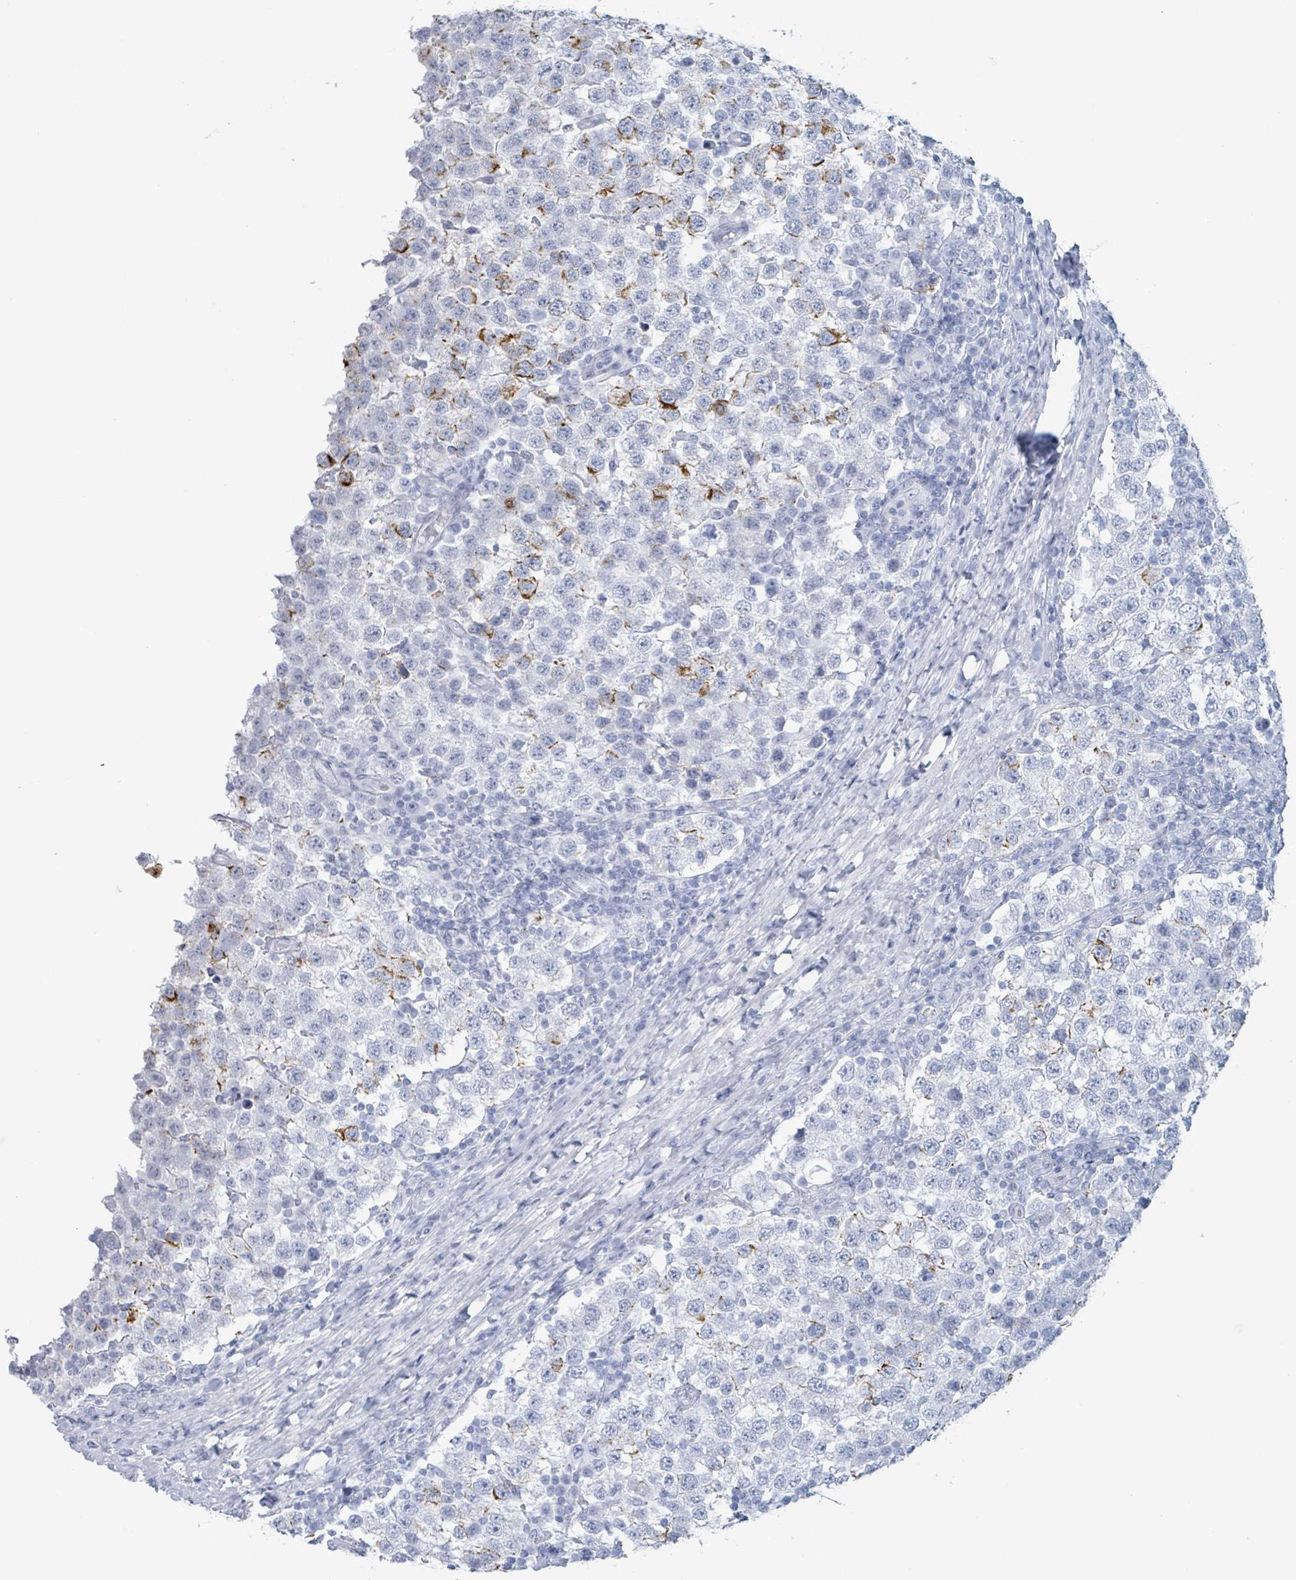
{"staining": {"intensity": "moderate", "quantity": "<25%", "location": "cytoplasmic/membranous"}, "tissue": "testis cancer", "cell_type": "Tumor cells", "image_type": "cancer", "snomed": [{"axis": "morphology", "description": "Seminoma, NOS"}, {"axis": "topography", "description": "Testis"}], "caption": "Immunohistochemistry (IHC) (DAB) staining of testis cancer (seminoma) shows moderate cytoplasmic/membranous protein expression in about <25% of tumor cells.", "gene": "KRT8", "patient": {"sex": "male", "age": 34}}